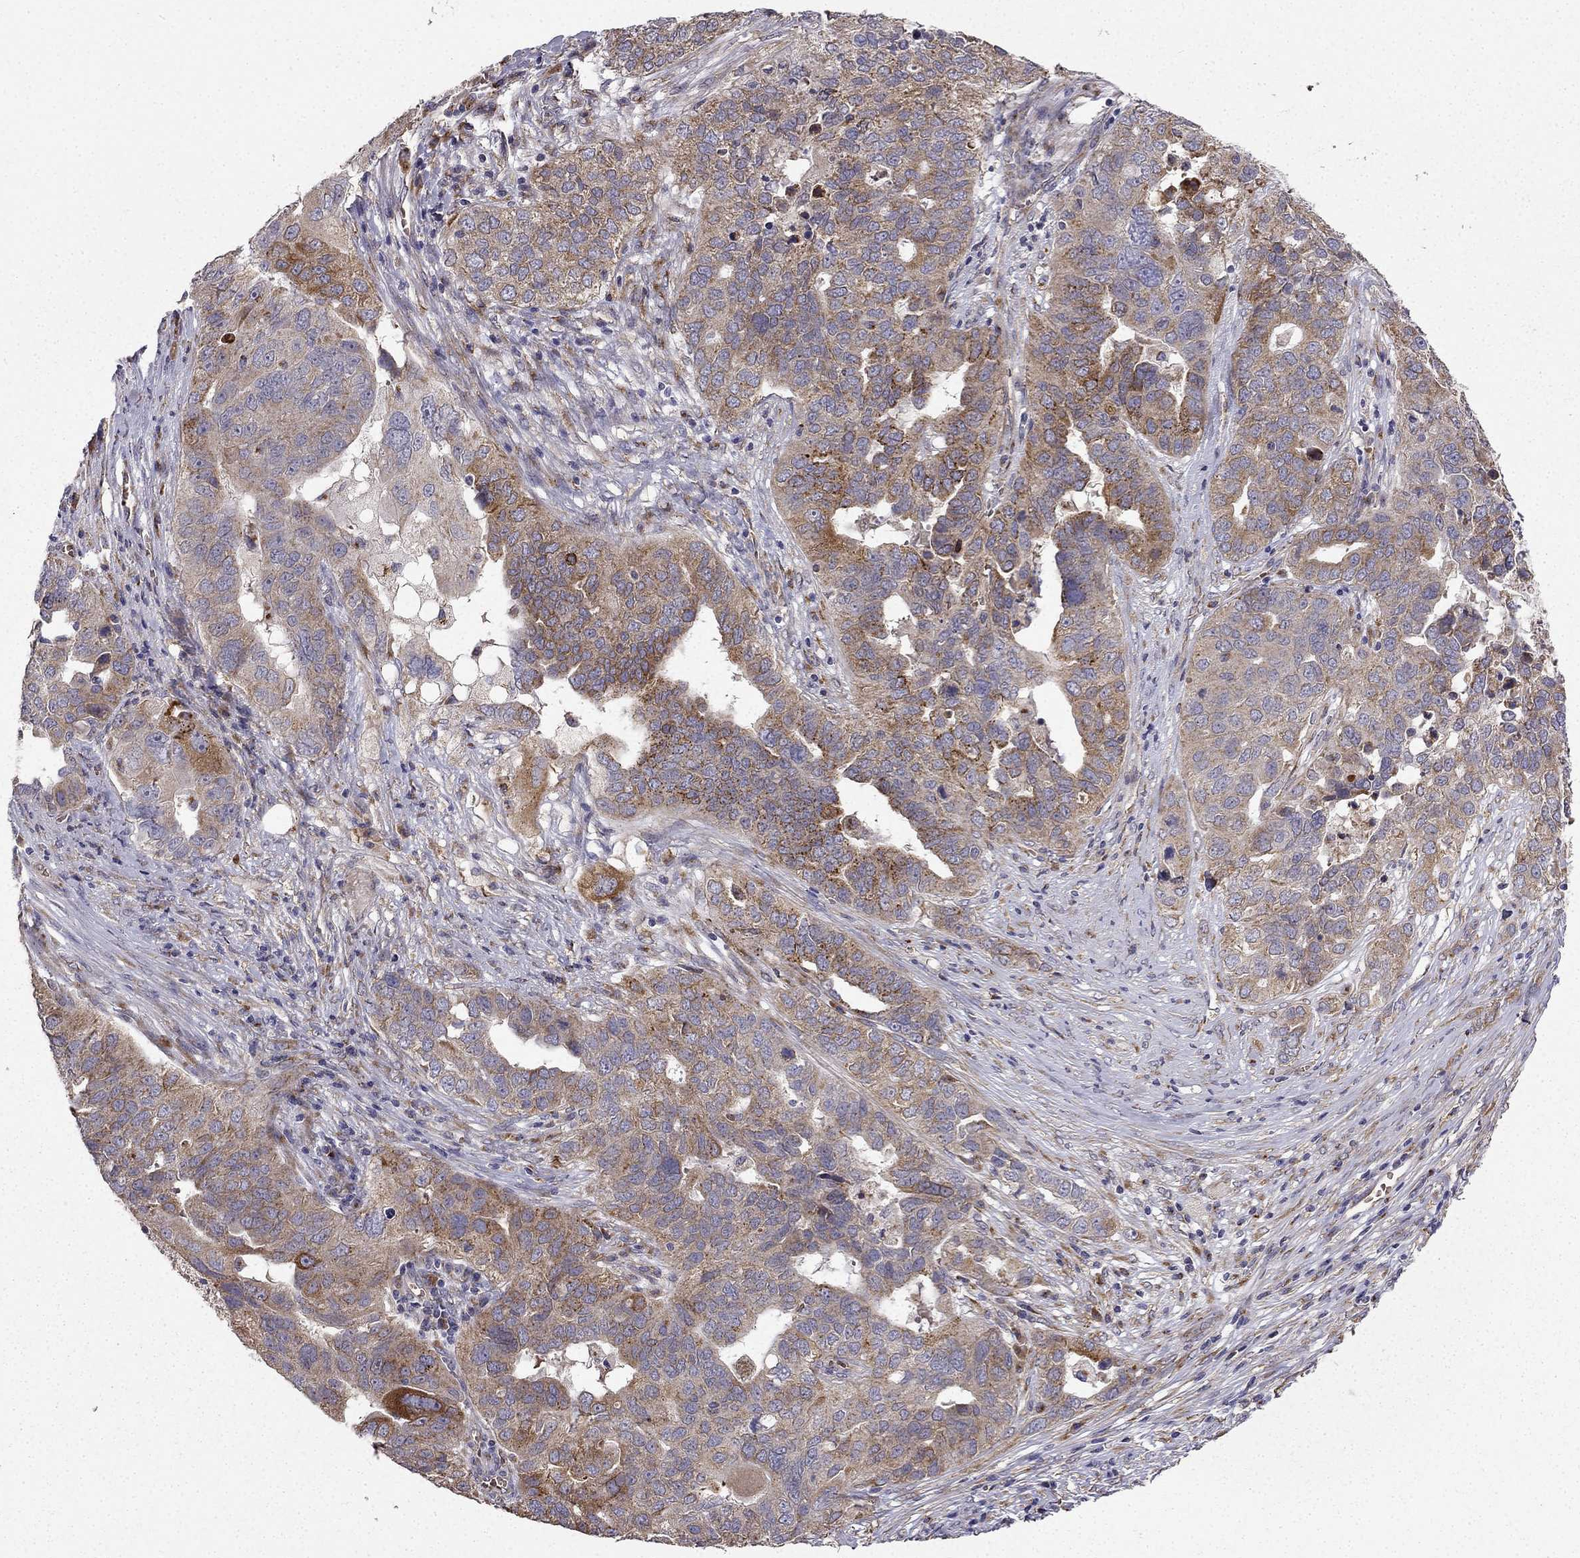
{"staining": {"intensity": "moderate", "quantity": ">75%", "location": "cytoplasmic/membranous"}, "tissue": "ovarian cancer", "cell_type": "Tumor cells", "image_type": "cancer", "snomed": [{"axis": "morphology", "description": "Carcinoma, endometroid"}, {"axis": "topography", "description": "Soft tissue"}, {"axis": "topography", "description": "Ovary"}], "caption": "Tumor cells display medium levels of moderate cytoplasmic/membranous expression in approximately >75% of cells in ovarian cancer (endometroid carcinoma). (DAB IHC with brightfield microscopy, high magnification).", "gene": "B4GALT7", "patient": {"sex": "female", "age": 52}}